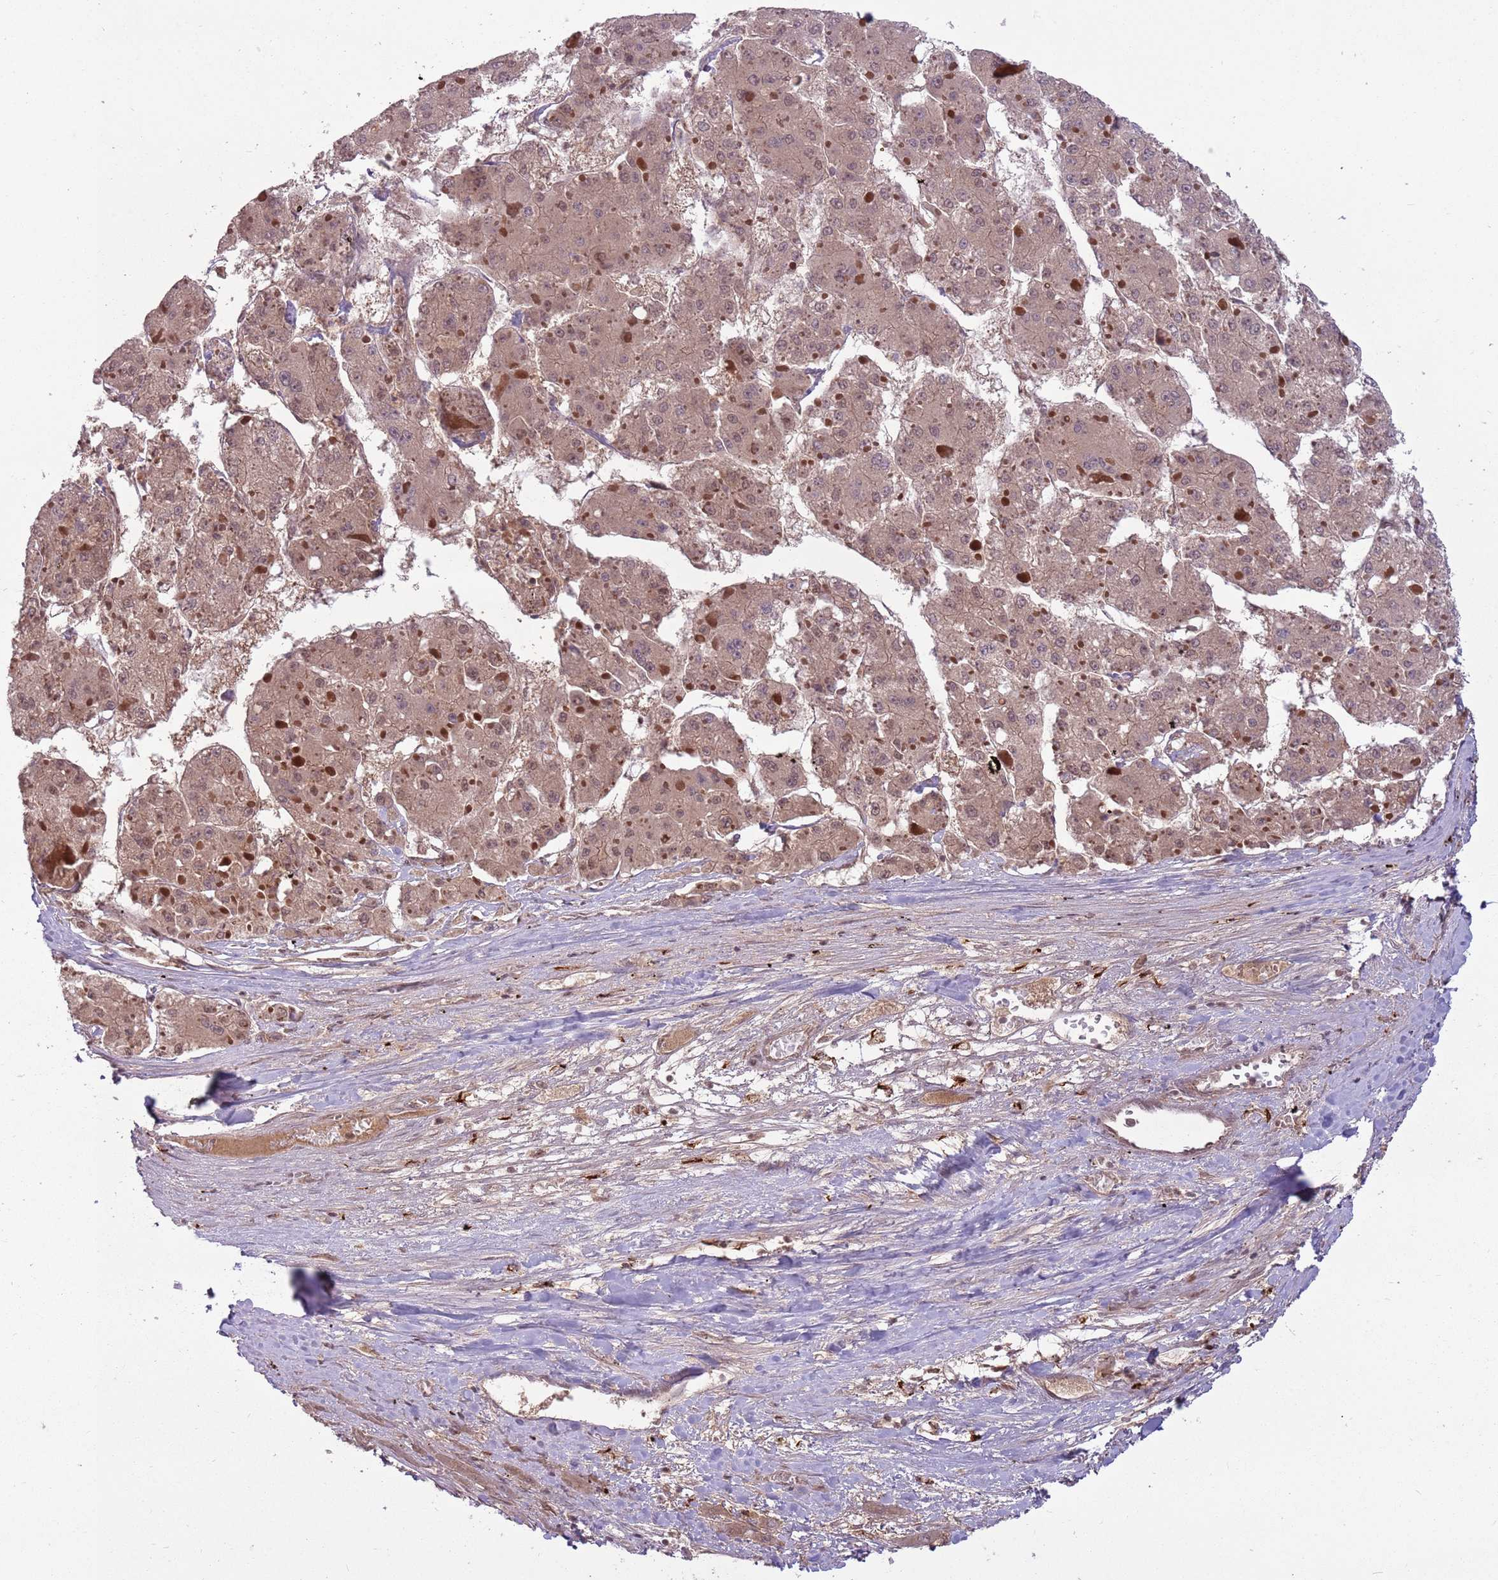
{"staining": {"intensity": "moderate", "quantity": ">75%", "location": "cytoplasmic/membranous"}, "tissue": "liver cancer", "cell_type": "Tumor cells", "image_type": "cancer", "snomed": [{"axis": "morphology", "description": "Carcinoma, Hepatocellular, NOS"}, {"axis": "topography", "description": "Liver"}], "caption": "Immunohistochemistry micrograph of human liver cancer stained for a protein (brown), which shows medium levels of moderate cytoplasmic/membranous staining in about >75% of tumor cells.", "gene": "ADAMTS3", "patient": {"sex": "female", "age": 73}}